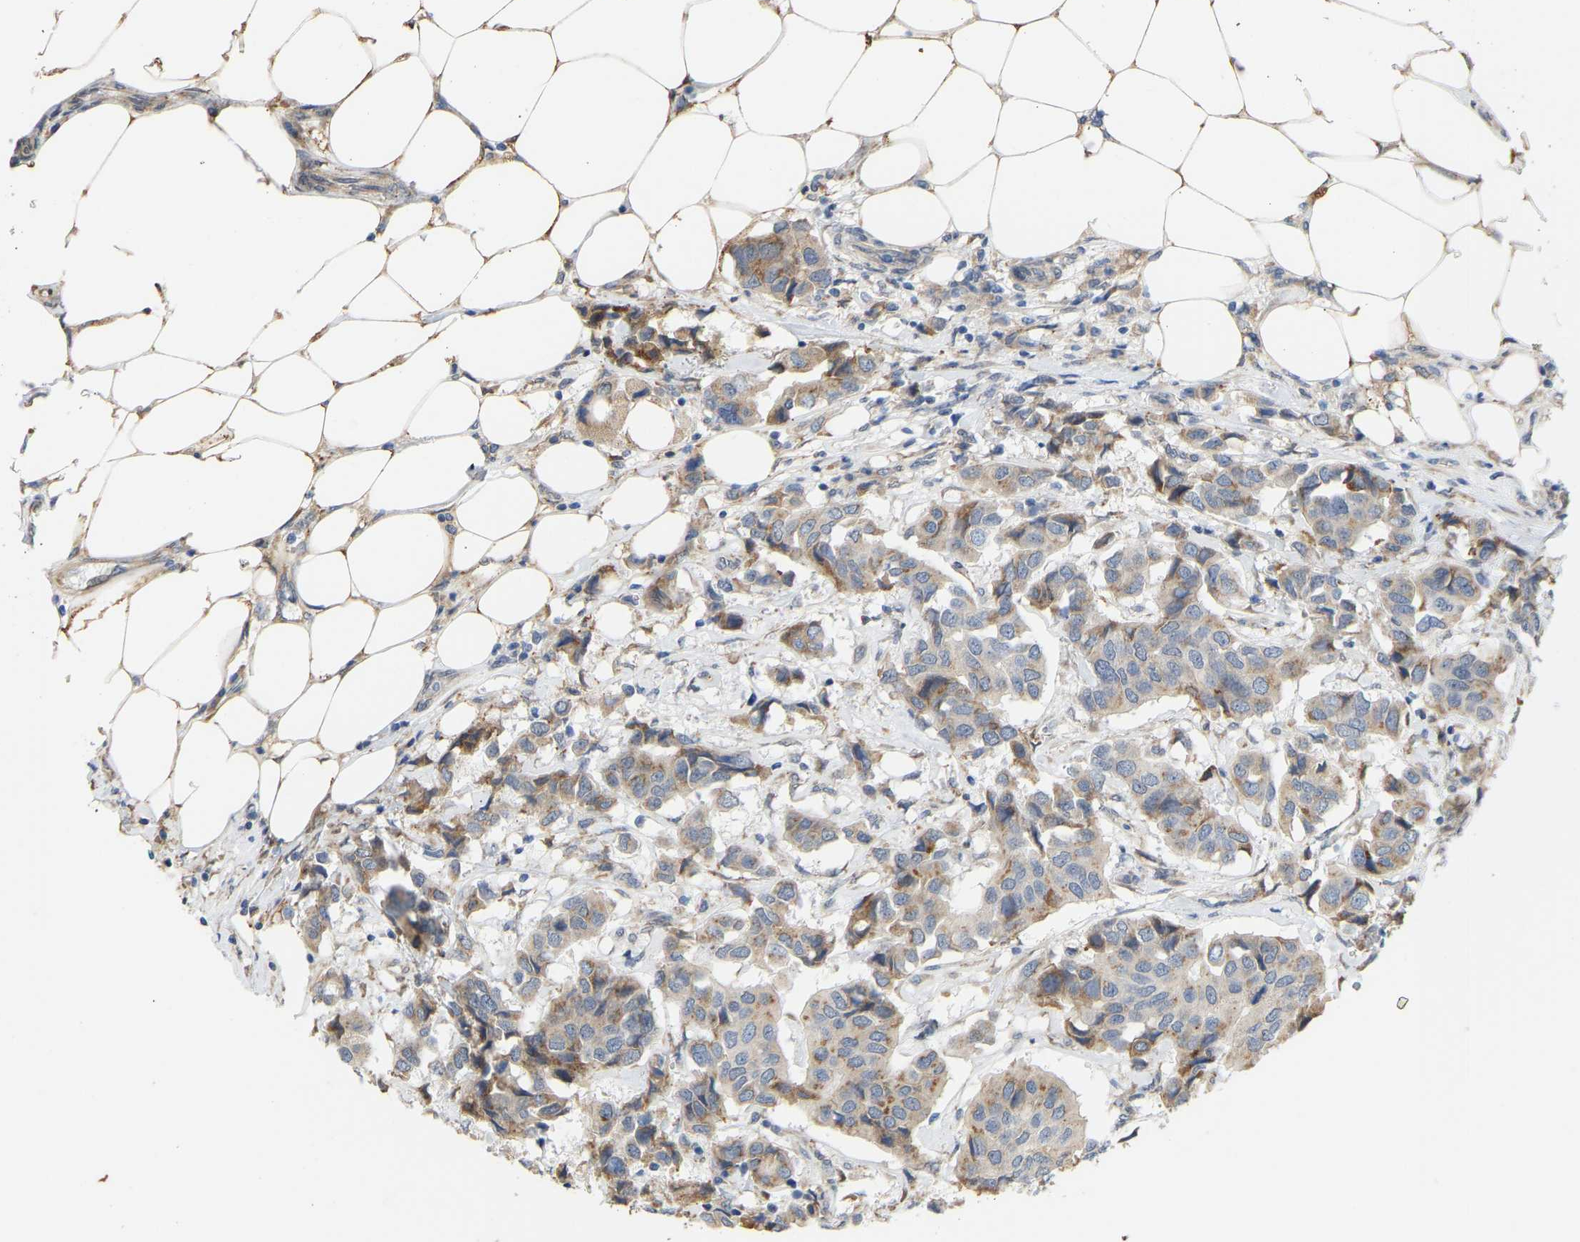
{"staining": {"intensity": "moderate", "quantity": "25%-75%", "location": "cytoplasmic/membranous"}, "tissue": "breast cancer", "cell_type": "Tumor cells", "image_type": "cancer", "snomed": [{"axis": "morphology", "description": "Duct carcinoma"}, {"axis": "topography", "description": "Breast"}], "caption": "A brown stain labels moderate cytoplasmic/membranous positivity of a protein in breast cancer (intraductal carcinoma) tumor cells.", "gene": "BEND3", "patient": {"sex": "female", "age": 80}}